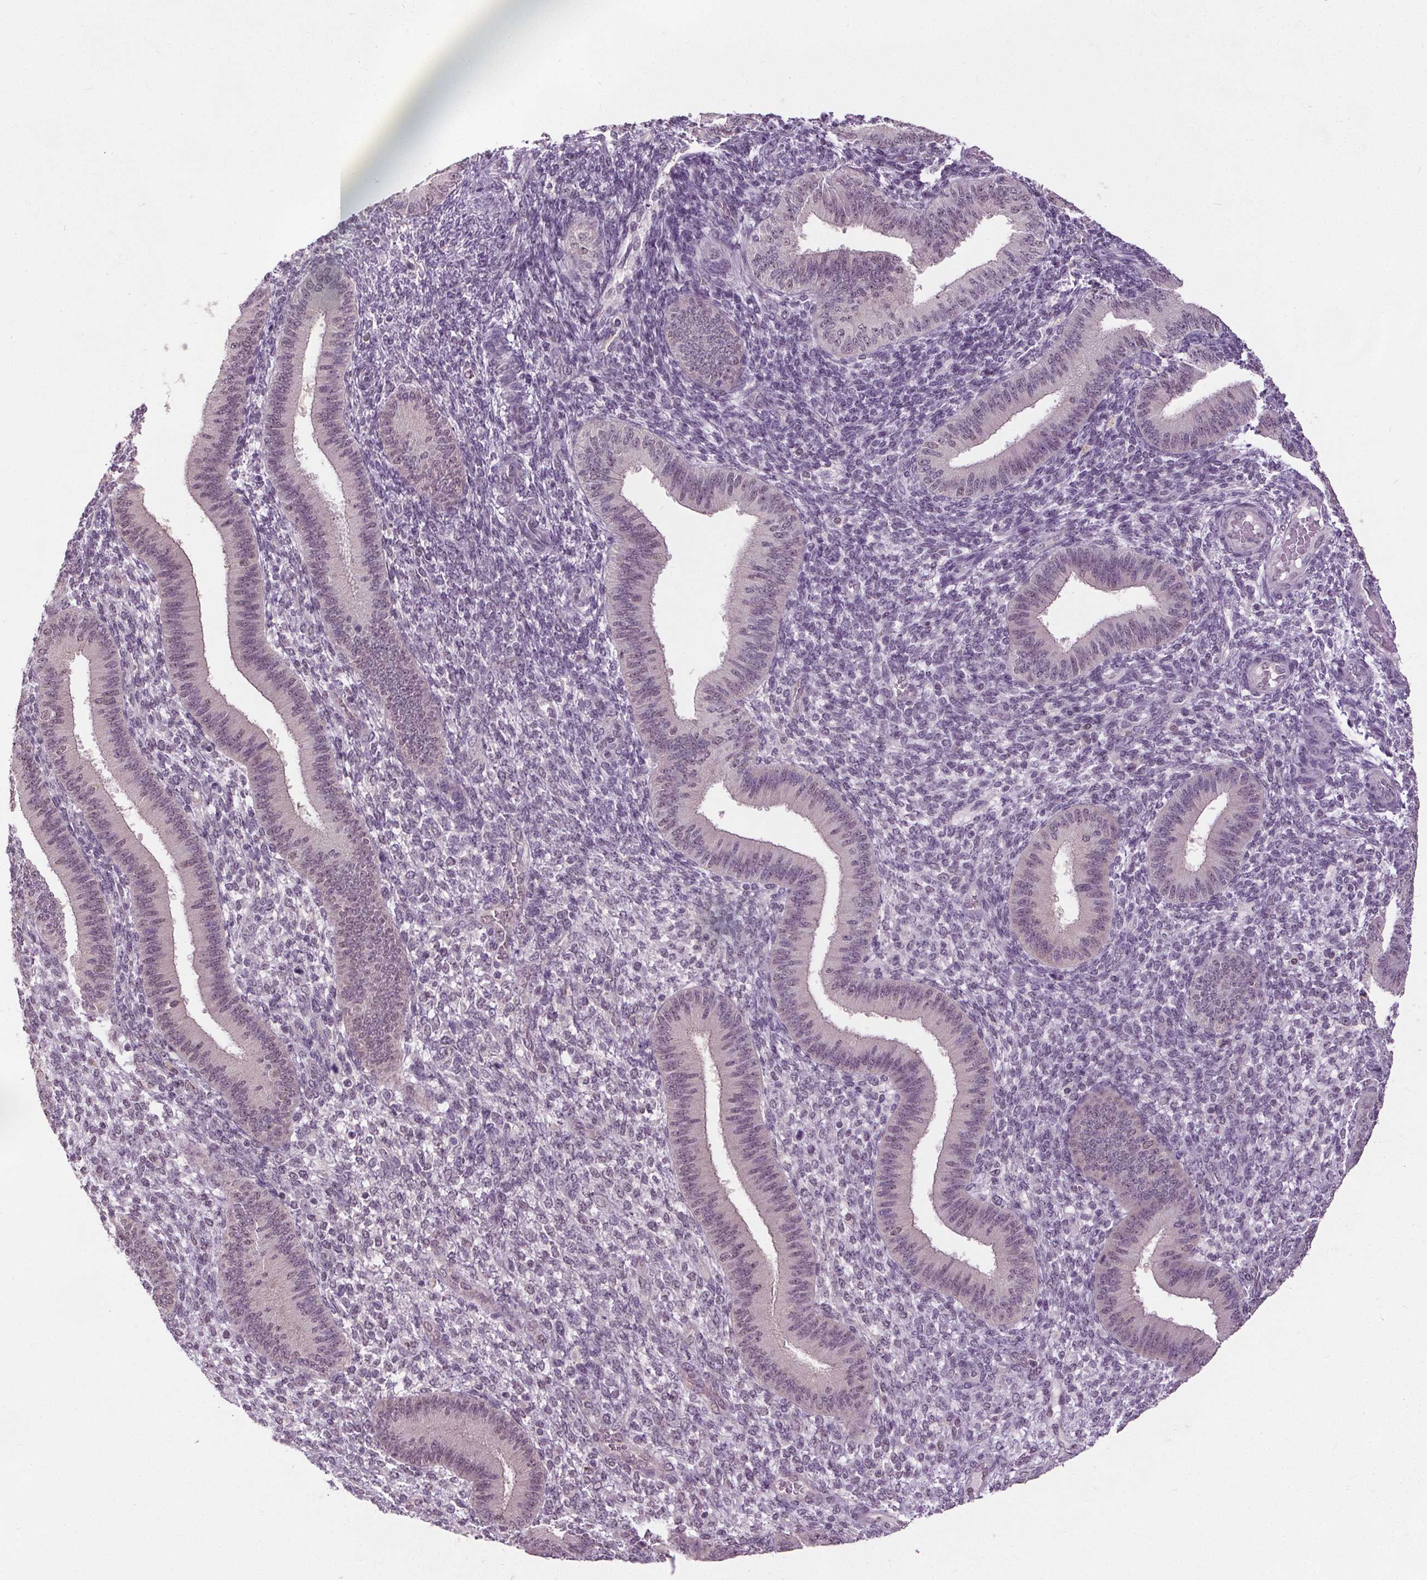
{"staining": {"intensity": "negative", "quantity": "none", "location": "none"}, "tissue": "endometrium", "cell_type": "Cells in endometrial stroma", "image_type": "normal", "snomed": [{"axis": "morphology", "description": "Normal tissue, NOS"}, {"axis": "topography", "description": "Endometrium"}], "caption": "Immunohistochemistry (IHC) of unremarkable human endometrium shows no staining in cells in endometrial stroma. The staining was performed using DAB to visualize the protein expression in brown, while the nuclei were stained in blue with hematoxylin (Magnification: 20x).", "gene": "SLC2A9", "patient": {"sex": "female", "age": 39}}